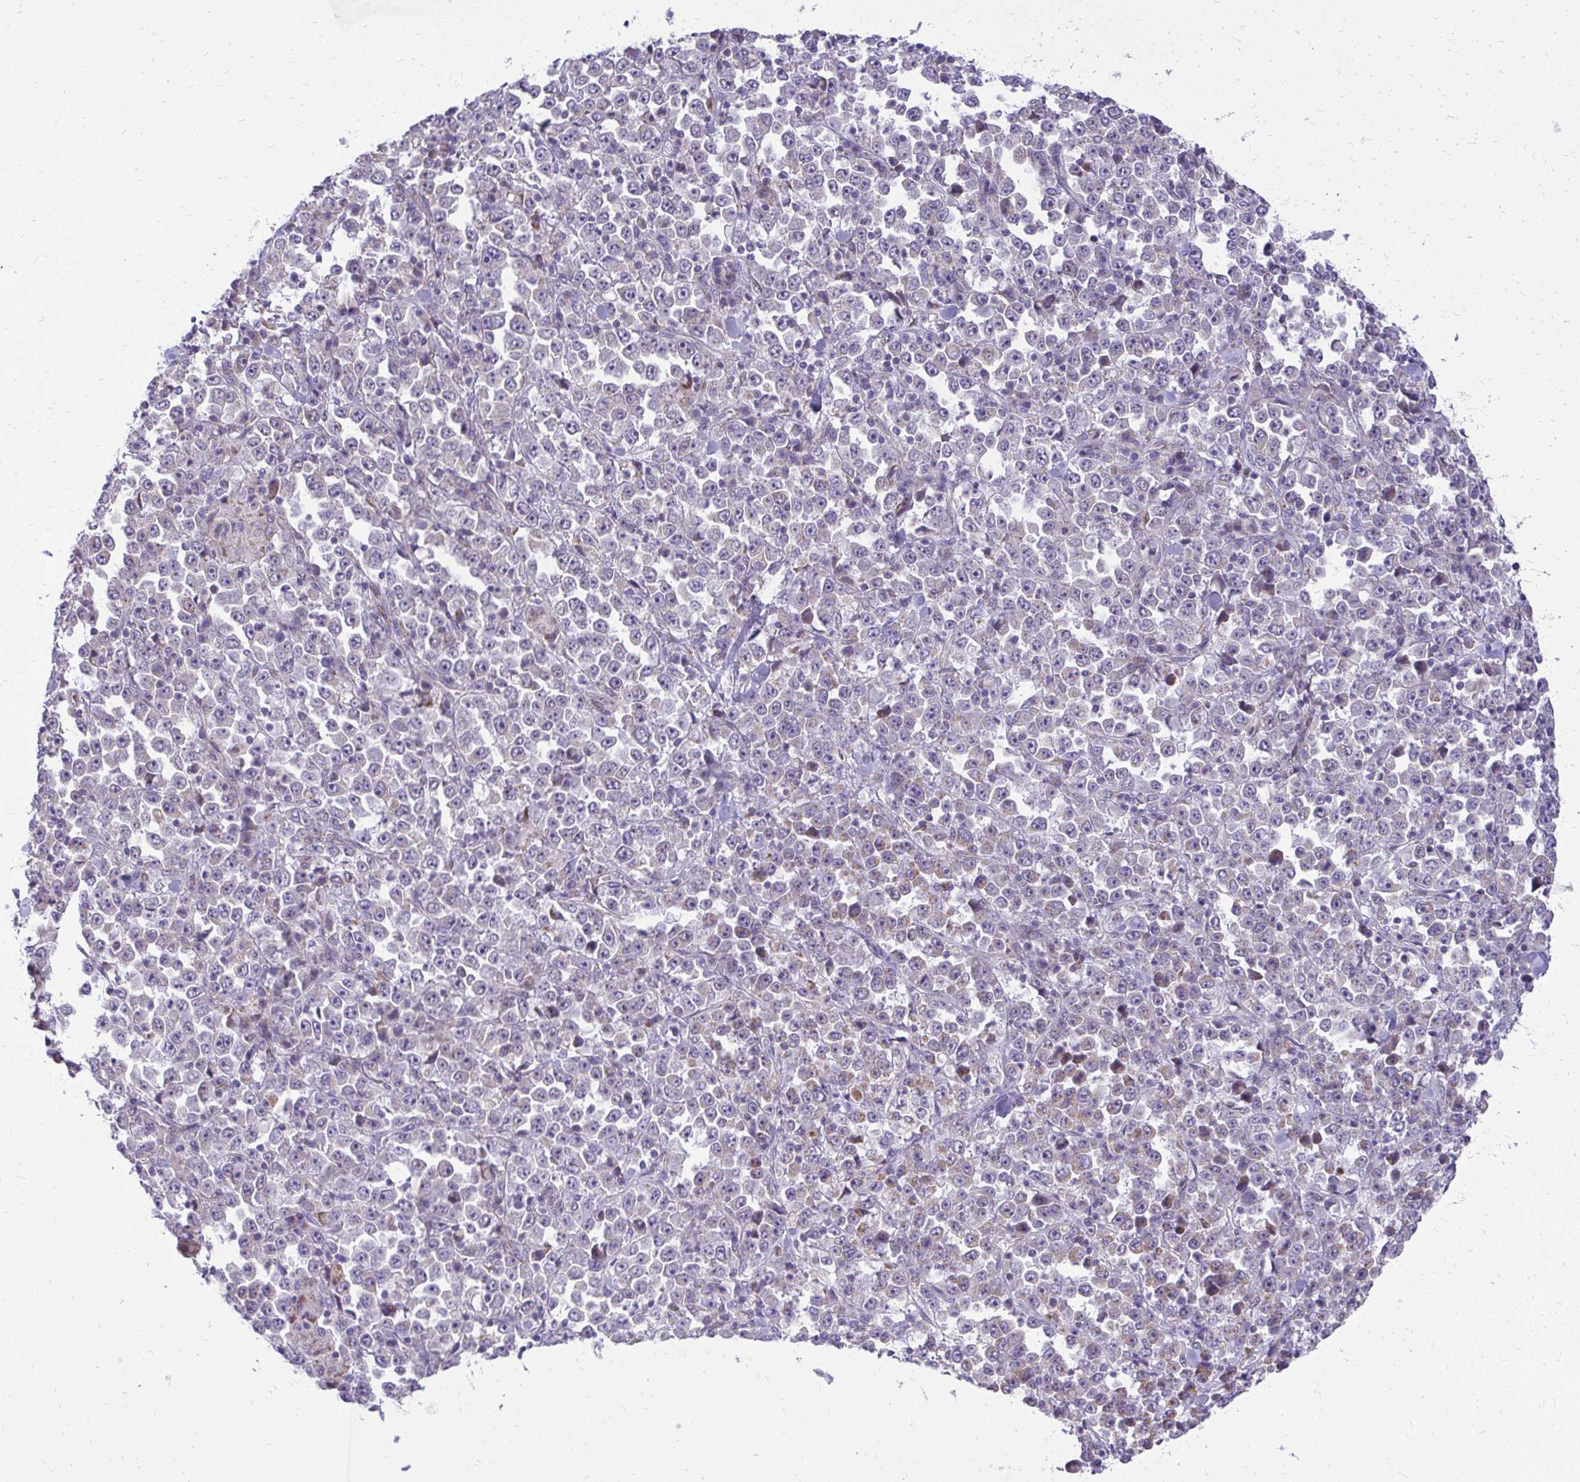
{"staining": {"intensity": "negative", "quantity": "none", "location": "none"}, "tissue": "stomach cancer", "cell_type": "Tumor cells", "image_type": "cancer", "snomed": [{"axis": "morphology", "description": "Normal tissue, NOS"}, {"axis": "morphology", "description": "Adenocarcinoma, NOS"}, {"axis": "topography", "description": "Stomach, upper"}, {"axis": "topography", "description": "Stomach"}], "caption": "Immunohistochemistry (IHC) of stomach cancer (adenocarcinoma) displays no staining in tumor cells.", "gene": "GPRIN3", "patient": {"sex": "male", "age": 59}}